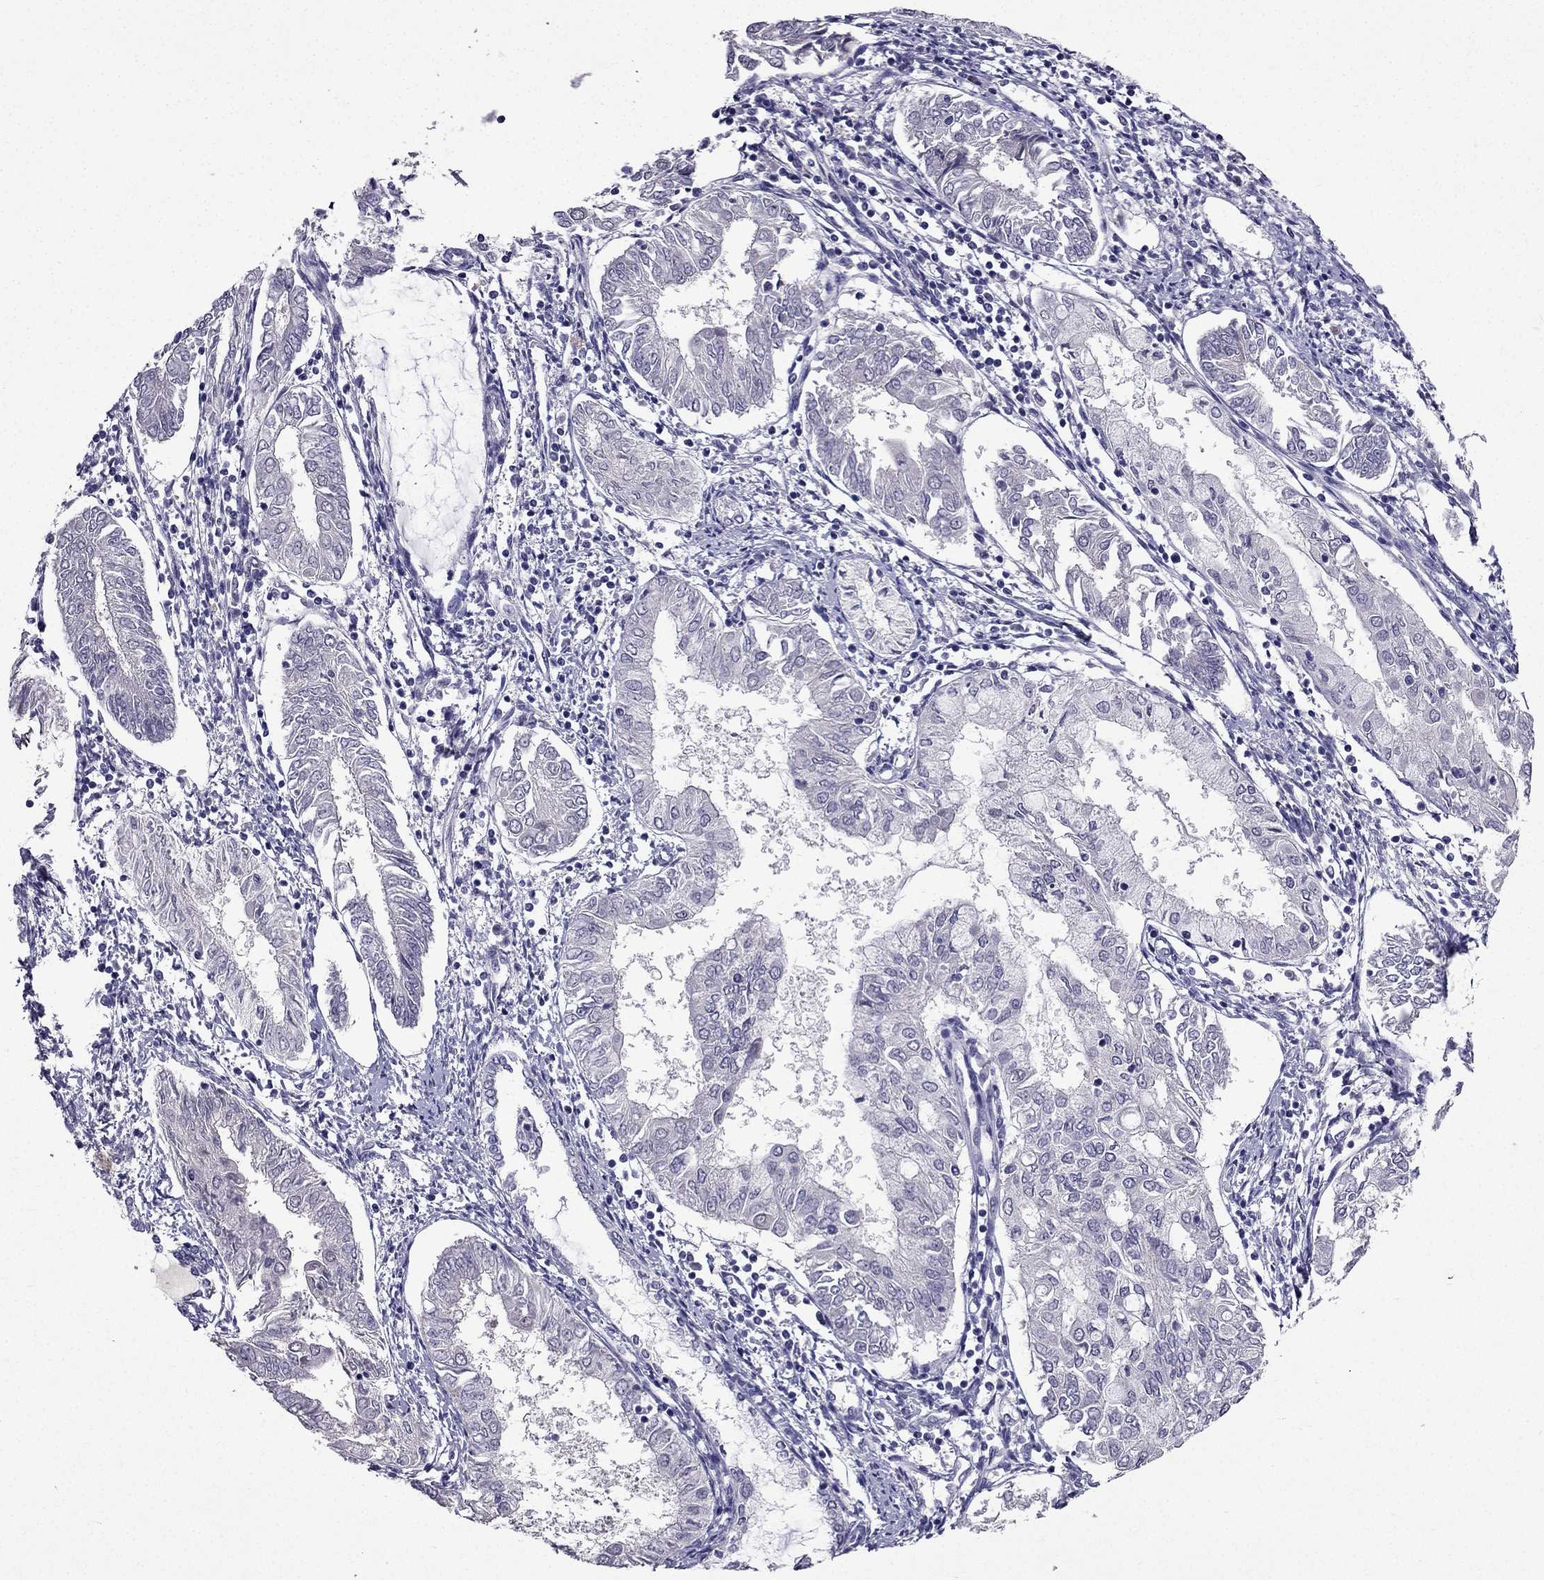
{"staining": {"intensity": "negative", "quantity": "none", "location": "none"}, "tissue": "endometrial cancer", "cell_type": "Tumor cells", "image_type": "cancer", "snomed": [{"axis": "morphology", "description": "Adenocarcinoma, NOS"}, {"axis": "topography", "description": "Endometrium"}], "caption": "Human endometrial cancer (adenocarcinoma) stained for a protein using immunohistochemistry exhibits no expression in tumor cells.", "gene": "DUSP15", "patient": {"sex": "female", "age": 68}}